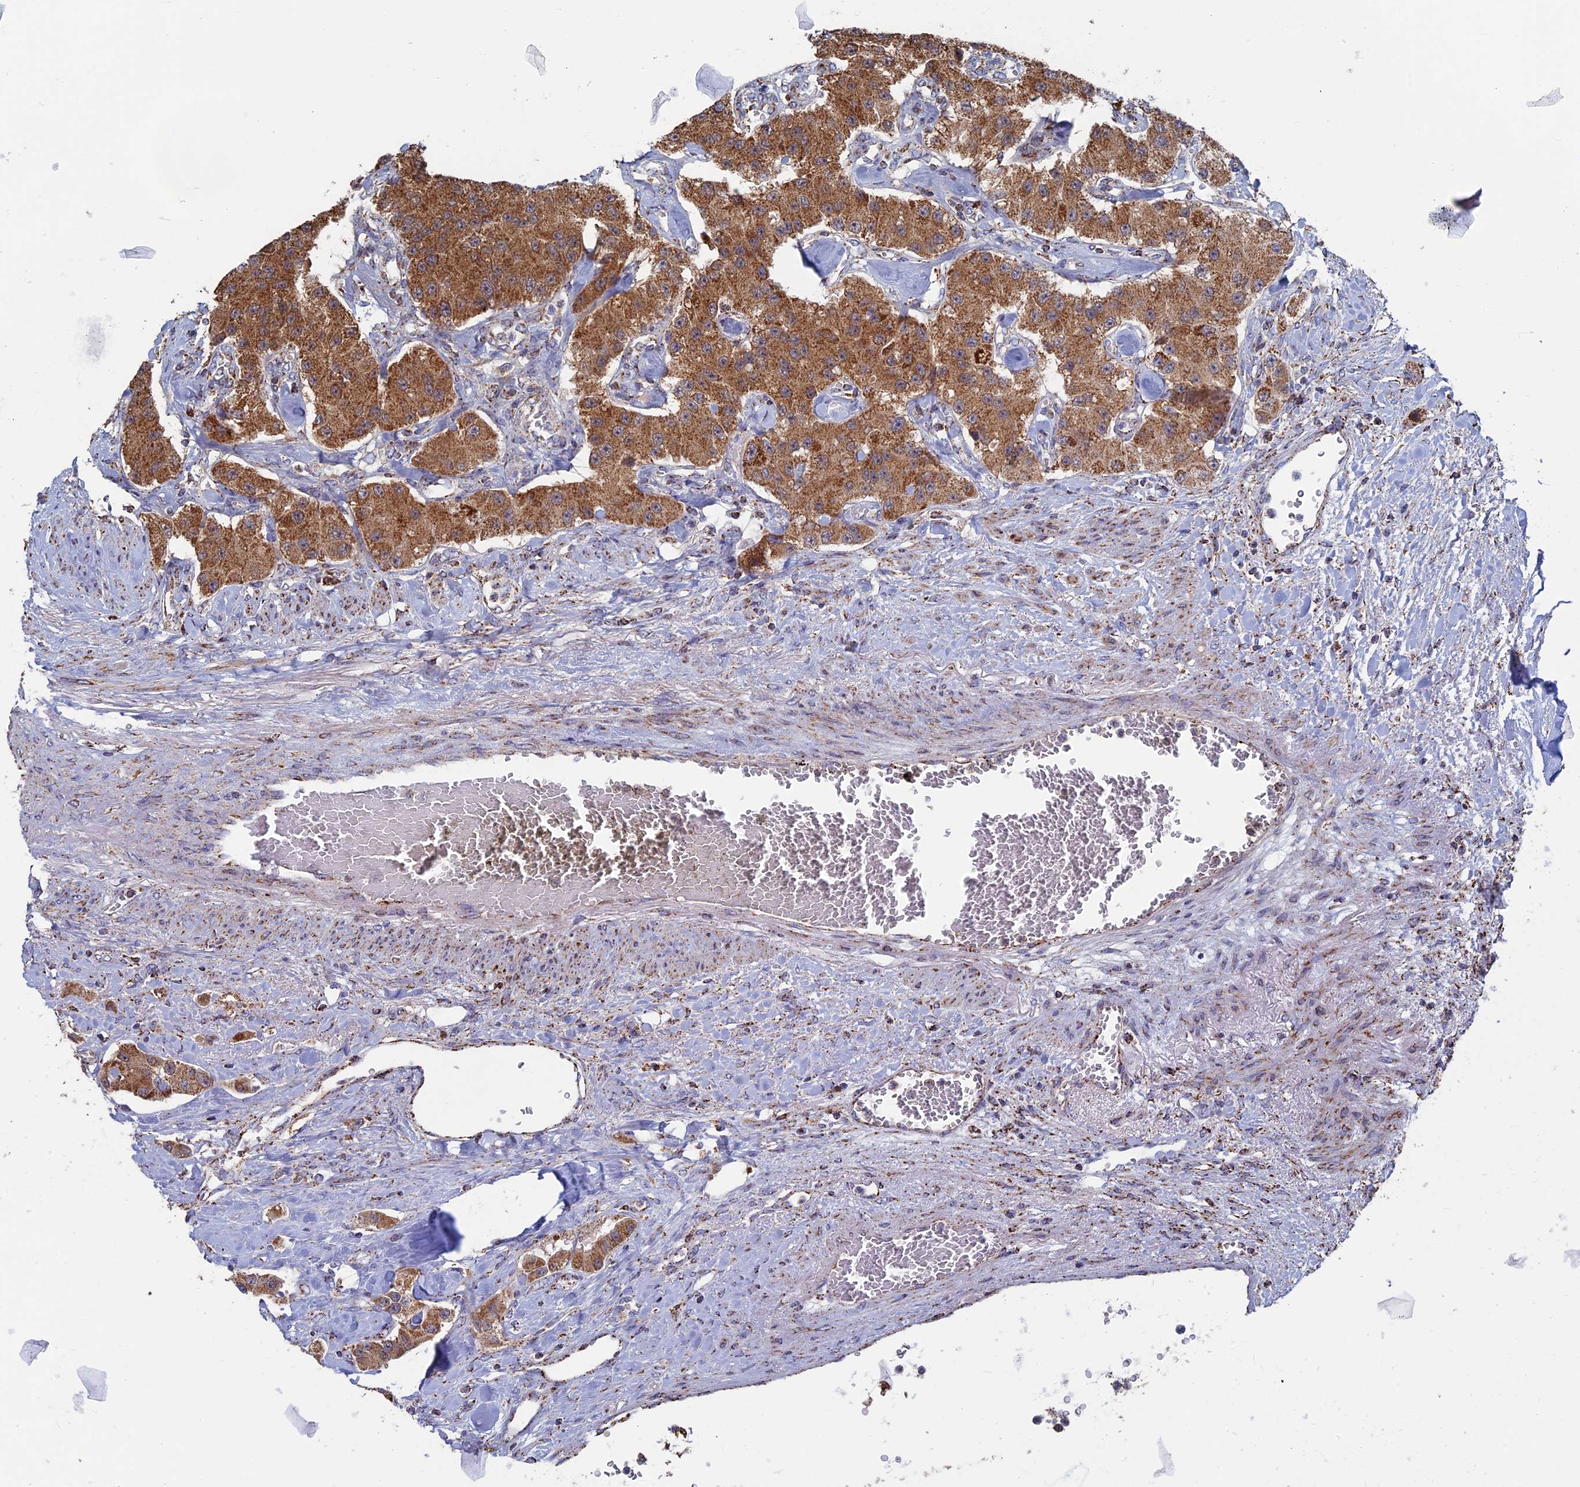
{"staining": {"intensity": "moderate", "quantity": ">75%", "location": "cytoplasmic/membranous"}, "tissue": "carcinoid", "cell_type": "Tumor cells", "image_type": "cancer", "snomed": [{"axis": "morphology", "description": "Carcinoid, malignant, NOS"}, {"axis": "topography", "description": "Pancreas"}], "caption": "IHC of human malignant carcinoid exhibits medium levels of moderate cytoplasmic/membranous staining in approximately >75% of tumor cells. The staining is performed using DAB brown chromogen to label protein expression. The nuclei are counter-stained blue using hematoxylin.", "gene": "SEC24D", "patient": {"sex": "male", "age": 41}}